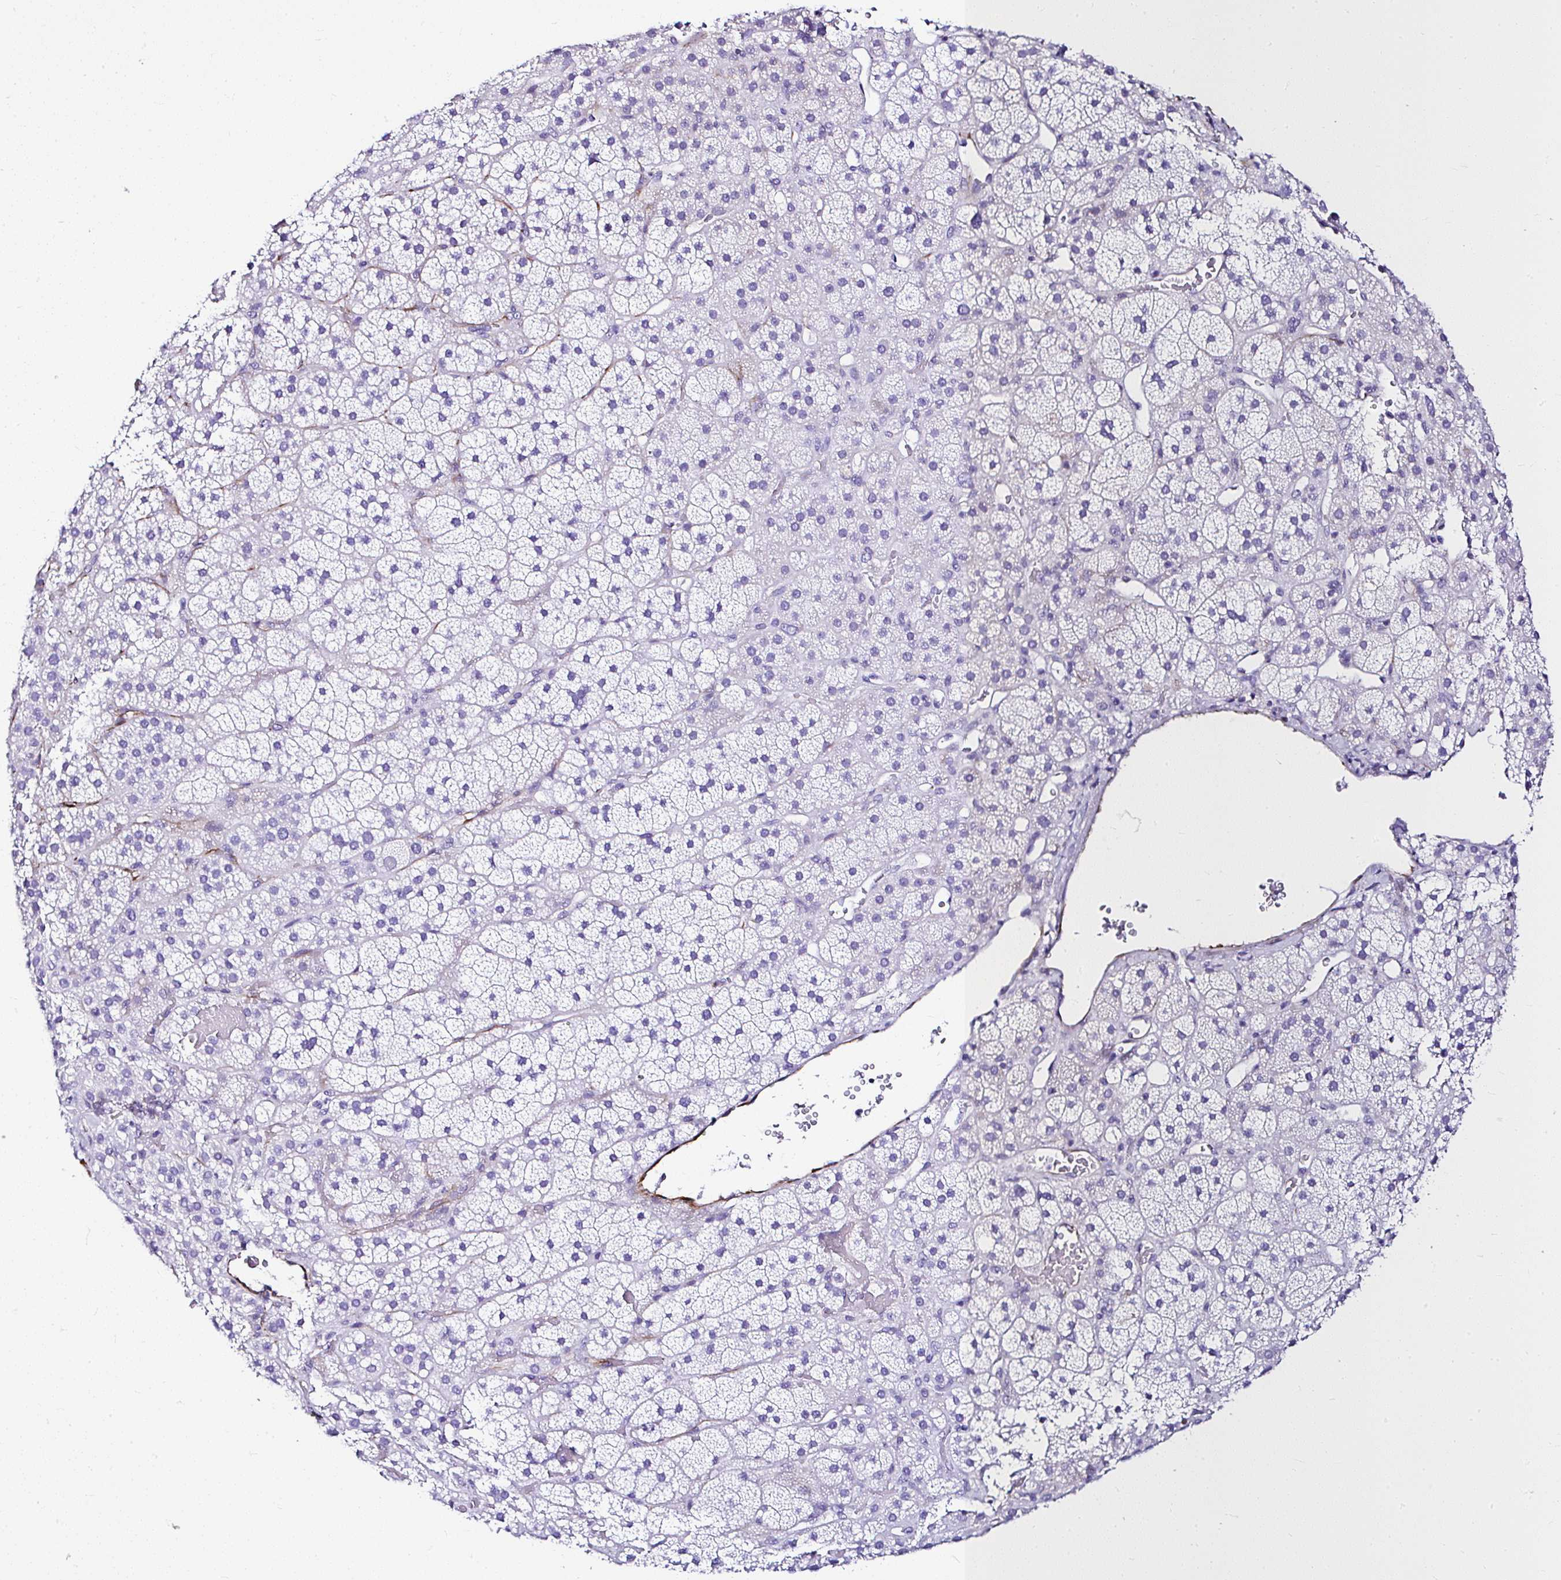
{"staining": {"intensity": "negative", "quantity": "none", "location": "none"}, "tissue": "adrenal gland", "cell_type": "Glandular cells", "image_type": "normal", "snomed": [{"axis": "morphology", "description": "Normal tissue, NOS"}, {"axis": "topography", "description": "Adrenal gland"}], "caption": "Adrenal gland stained for a protein using immunohistochemistry exhibits no staining glandular cells.", "gene": "DEPDC5", "patient": {"sex": "male", "age": 57}}